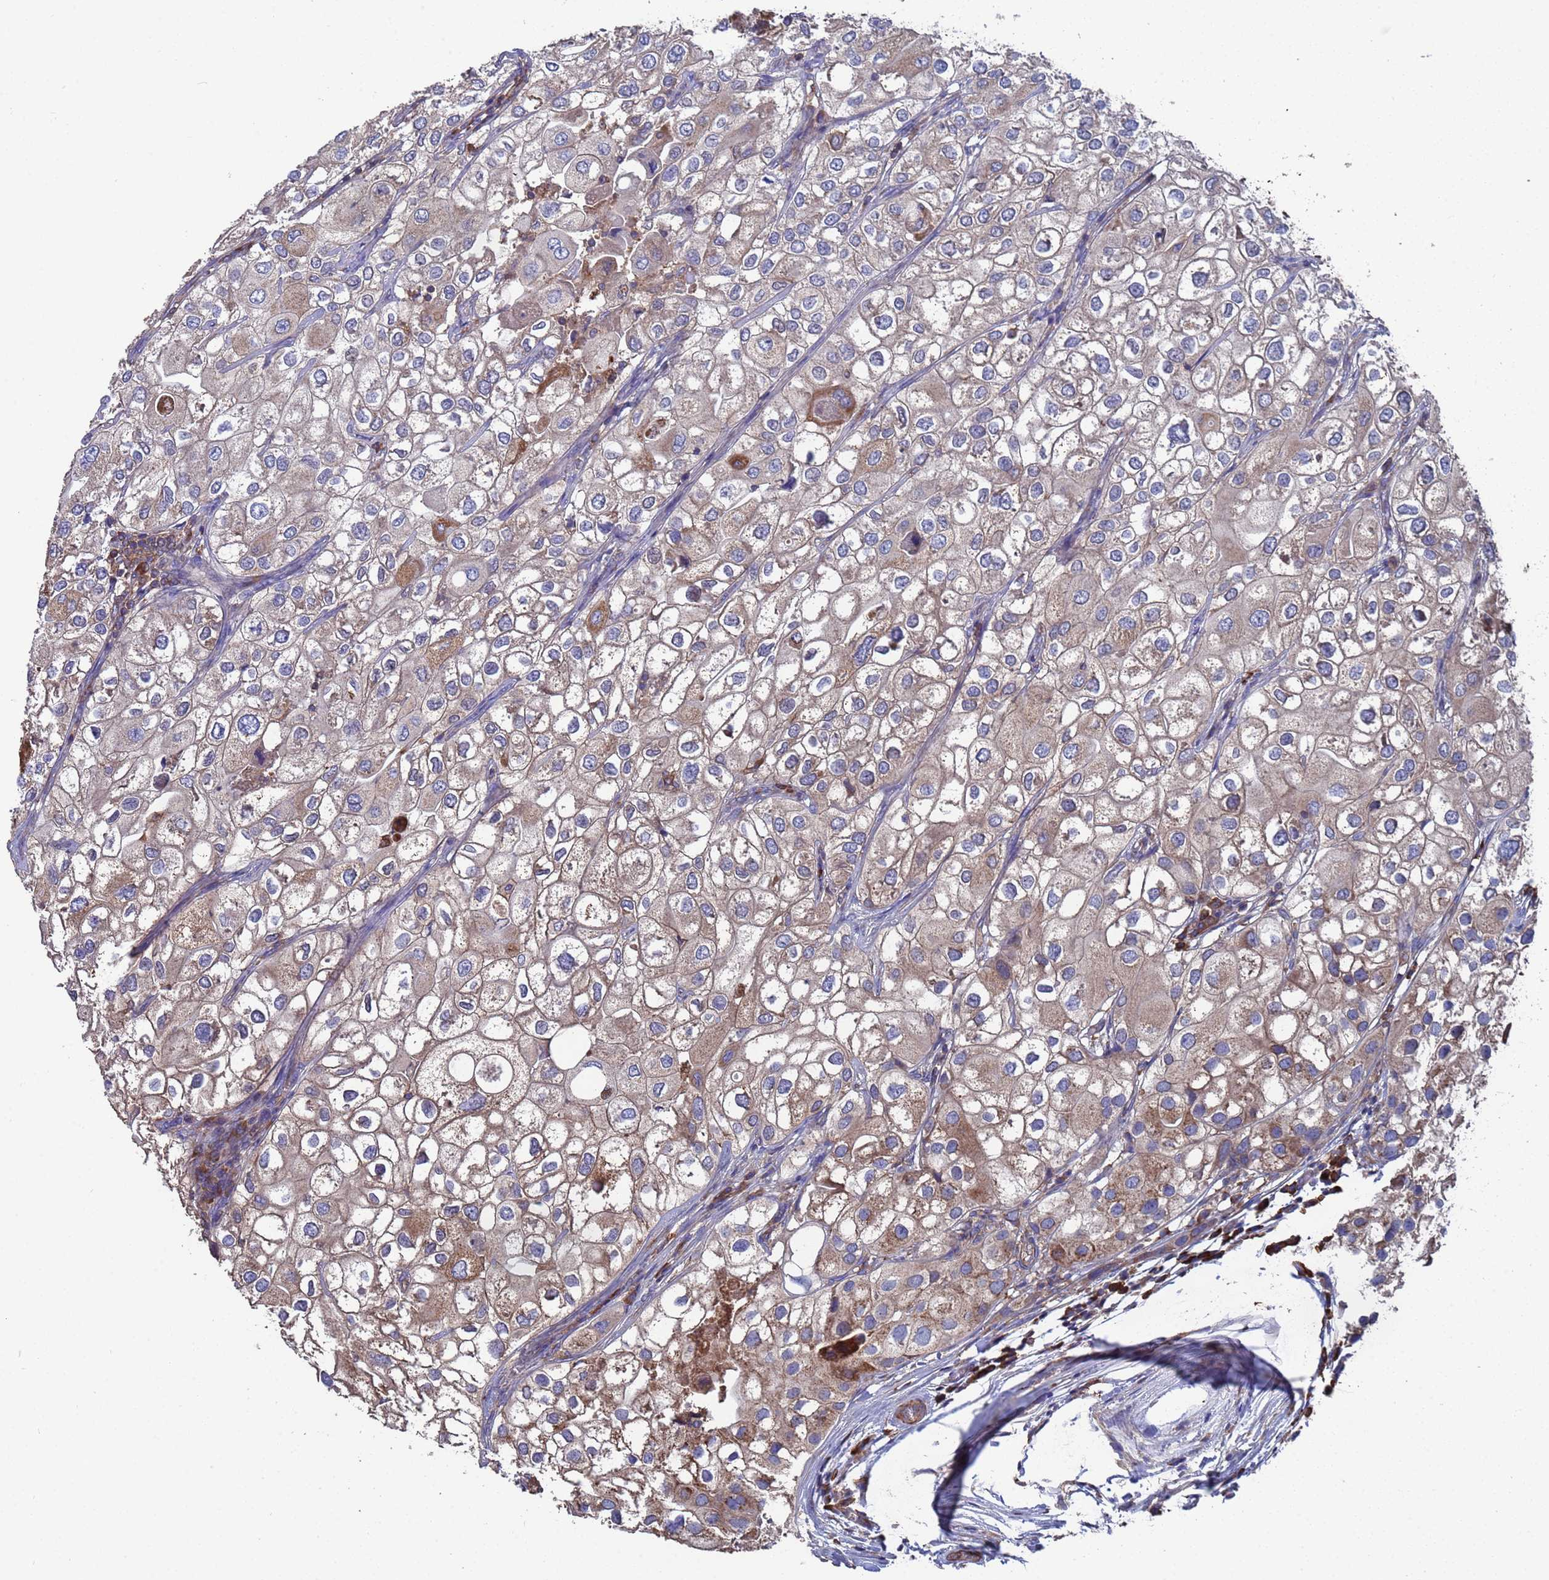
{"staining": {"intensity": "weak", "quantity": "25%-75%", "location": "cytoplasmic/membranous"}, "tissue": "urothelial cancer", "cell_type": "Tumor cells", "image_type": "cancer", "snomed": [{"axis": "morphology", "description": "Urothelial carcinoma, High grade"}, {"axis": "topography", "description": "Urinary bladder"}], "caption": "IHC micrograph of human urothelial cancer stained for a protein (brown), which exhibits low levels of weak cytoplasmic/membranous staining in approximately 25%-75% of tumor cells.", "gene": "PYCR1", "patient": {"sex": "male", "age": 64}}